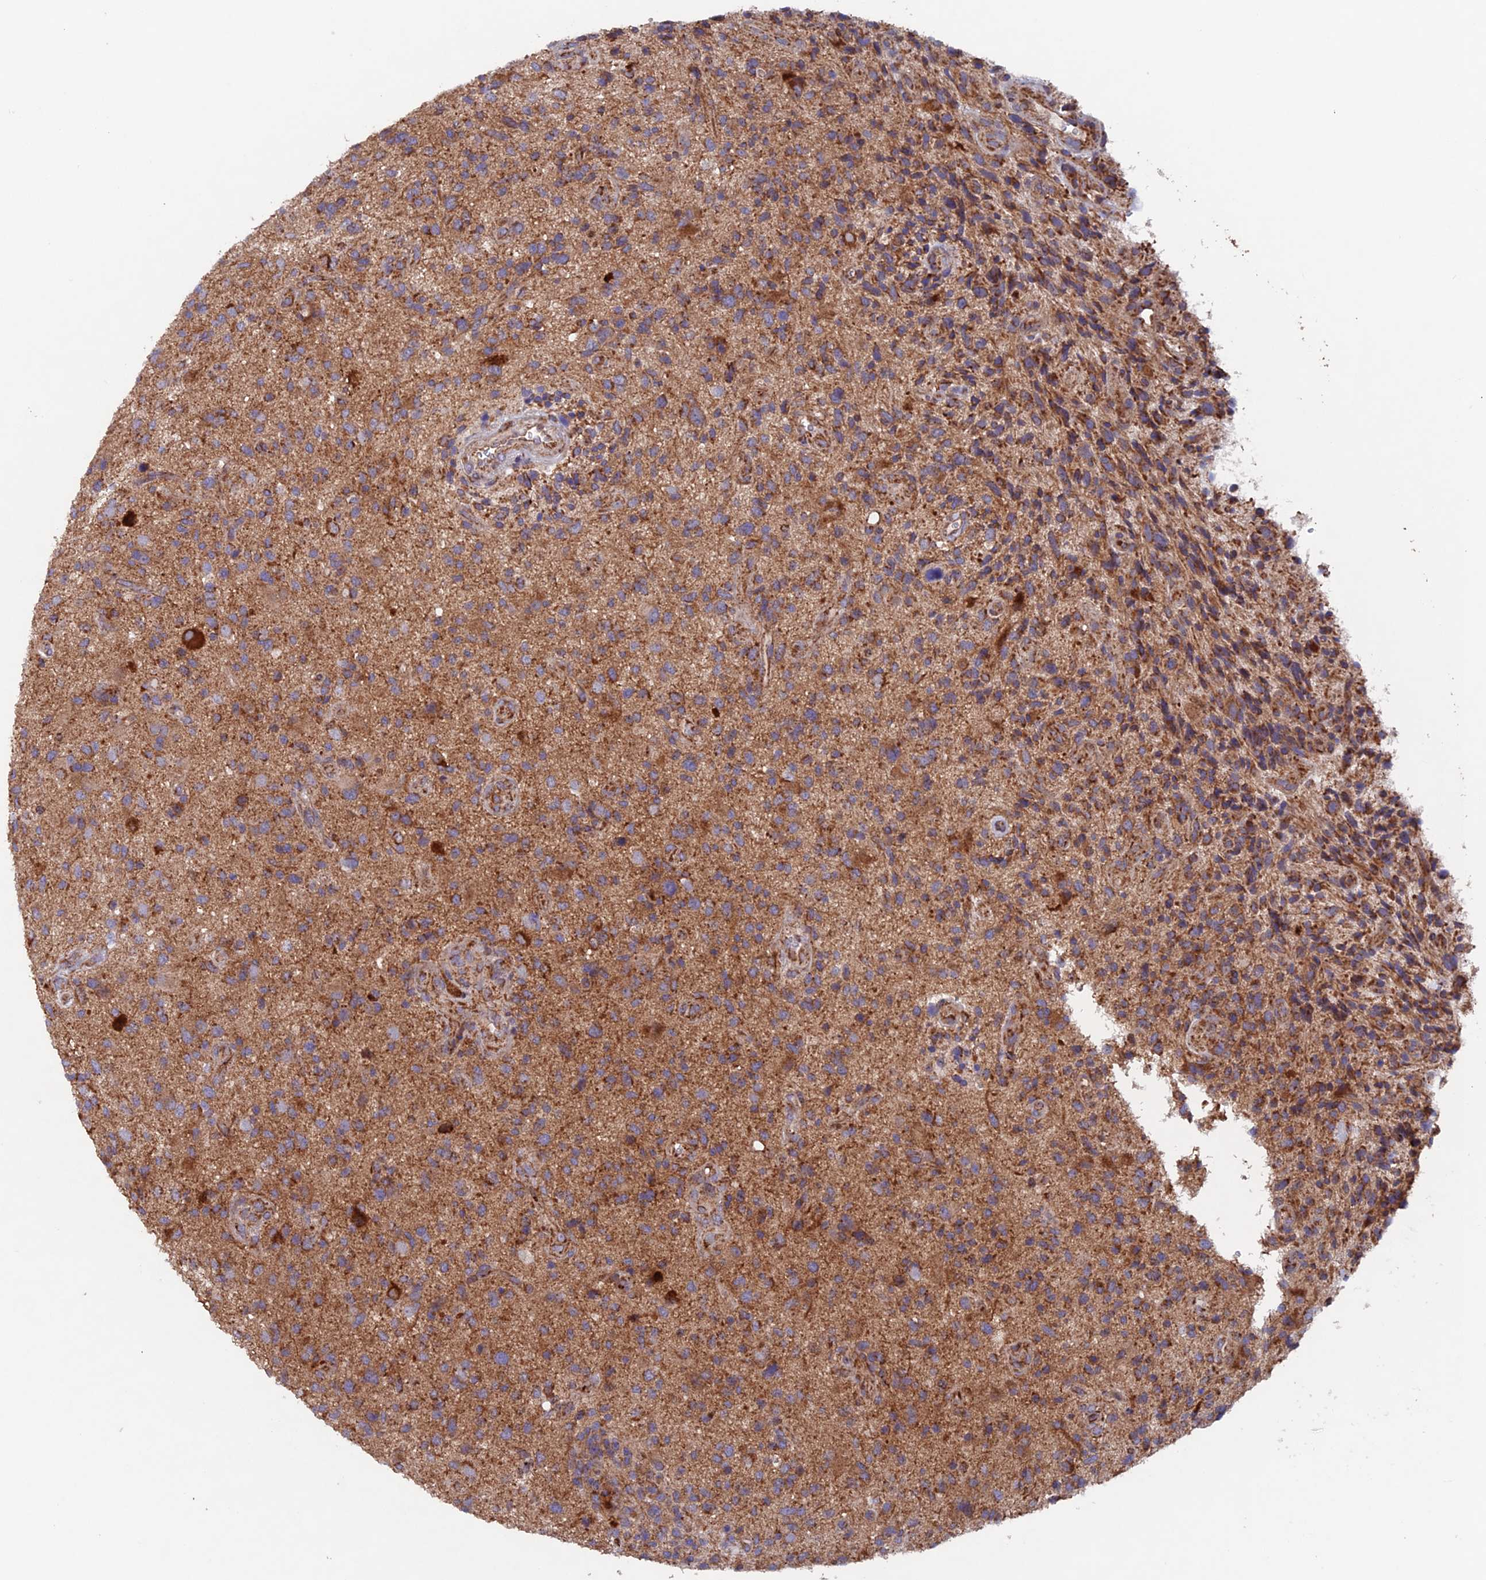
{"staining": {"intensity": "moderate", "quantity": ">75%", "location": "cytoplasmic/membranous"}, "tissue": "glioma", "cell_type": "Tumor cells", "image_type": "cancer", "snomed": [{"axis": "morphology", "description": "Glioma, malignant, High grade"}, {"axis": "topography", "description": "Brain"}], "caption": "A medium amount of moderate cytoplasmic/membranous expression is seen in approximately >75% of tumor cells in glioma tissue.", "gene": "MRPL1", "patient": {"sex": "male", "age": 47}}